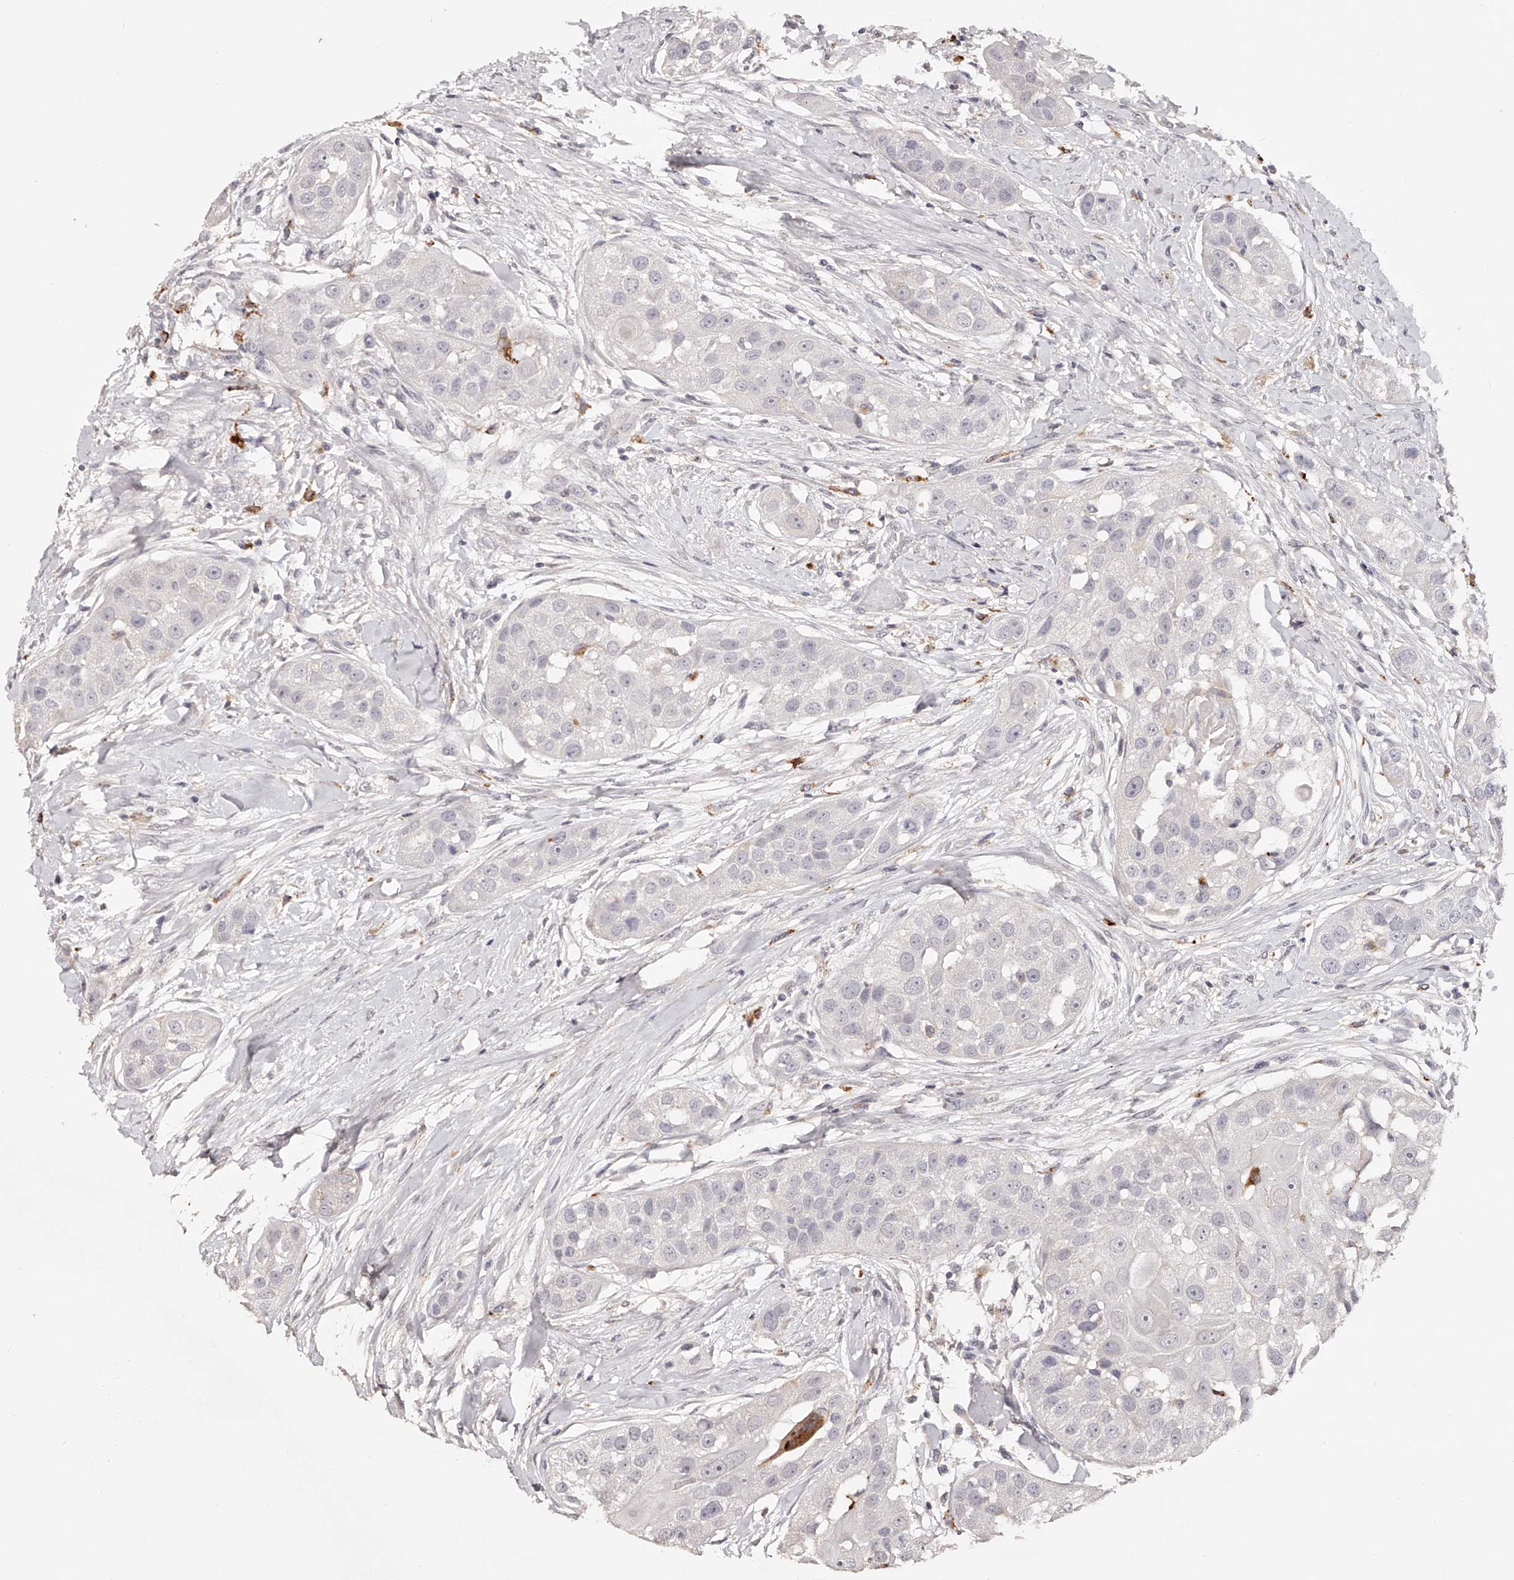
{"staining": {"intensity": "negative", "quantity": "none", "location": "none"}, "tissue": "head and neck cancer", "cell_type": "Tumor cells", "image_type": "cancer", "snomed": [{"axis": "morphology", "description": "Normal tissue, NOS"}, {"axis": "morphology", "description": "Squamous cell carcinoma, NOS"}, {"axis": "topography", "description": "Skeletal muscle"}, {"axis": "topography", "description": "Head-Neck"}], "caption": "This is an immunohistochemistry (IHC) histopathology image of human head and neck cancer (squamous cell carcinoma). There is no expression in tumor cells.", "gene": "SLC35D3", "patient": {"sex": "male", "age": 51}}